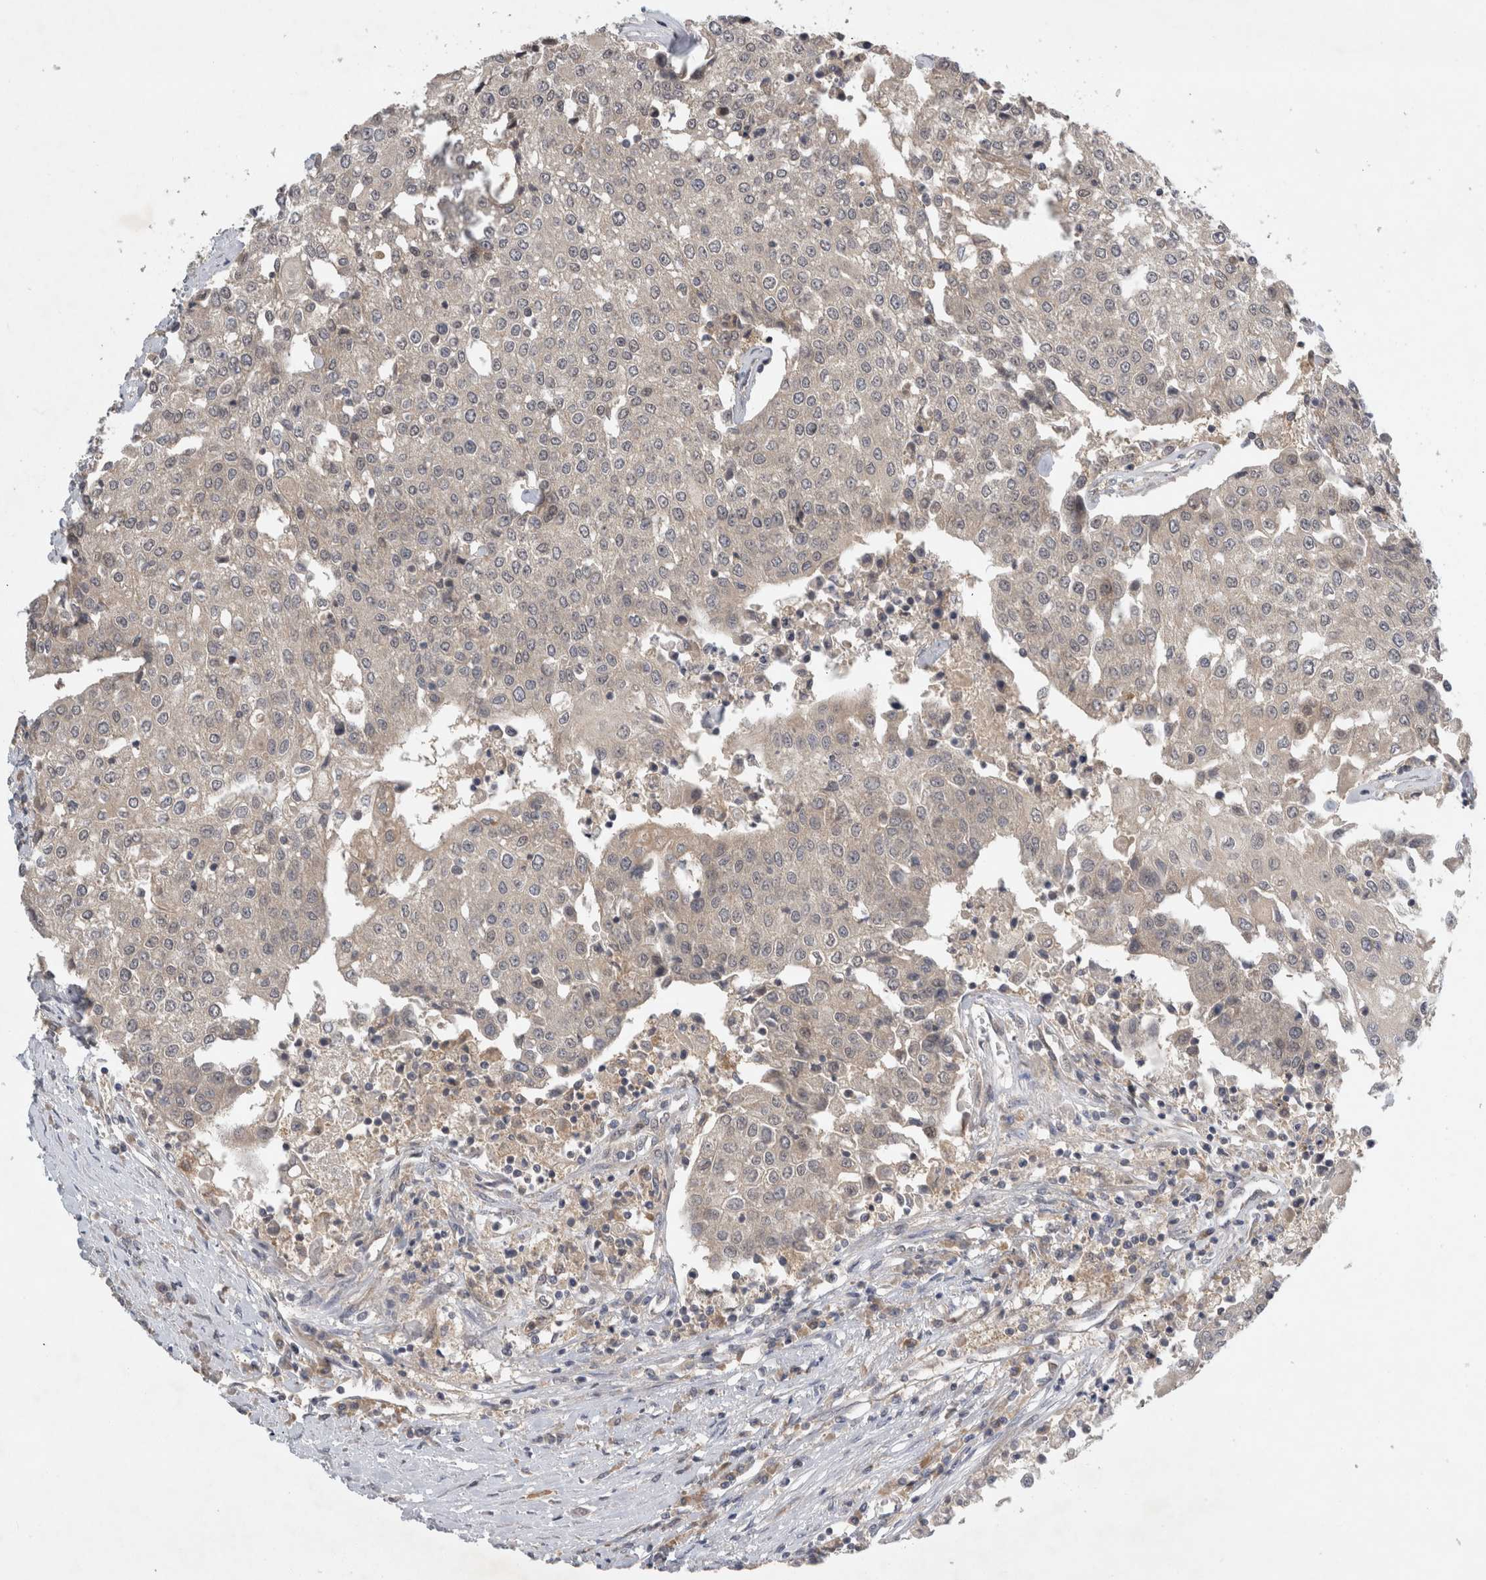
{"staining": {"intensity": "negative", "quantity": "none", "location": "none"}, "tissue": "urothelial cancer", "cell_type": "Tumor cells", "image_type": "cancer", "snomed": [{"axis": "morphology", "description": "Urothelial carcinoma, High grade"}, {"axis": "topography", "description": "Urinary bladder"}], "caption": "Photomicrograph shows no significant protein positivity in tumor cells of urothelial carcinoma (high-grade). (Brightfield microscopy of DAB immunohistochemistry at high magnification).", "gene": "AASDHPPT", "patient": {"sex": "female", "age": 85}}